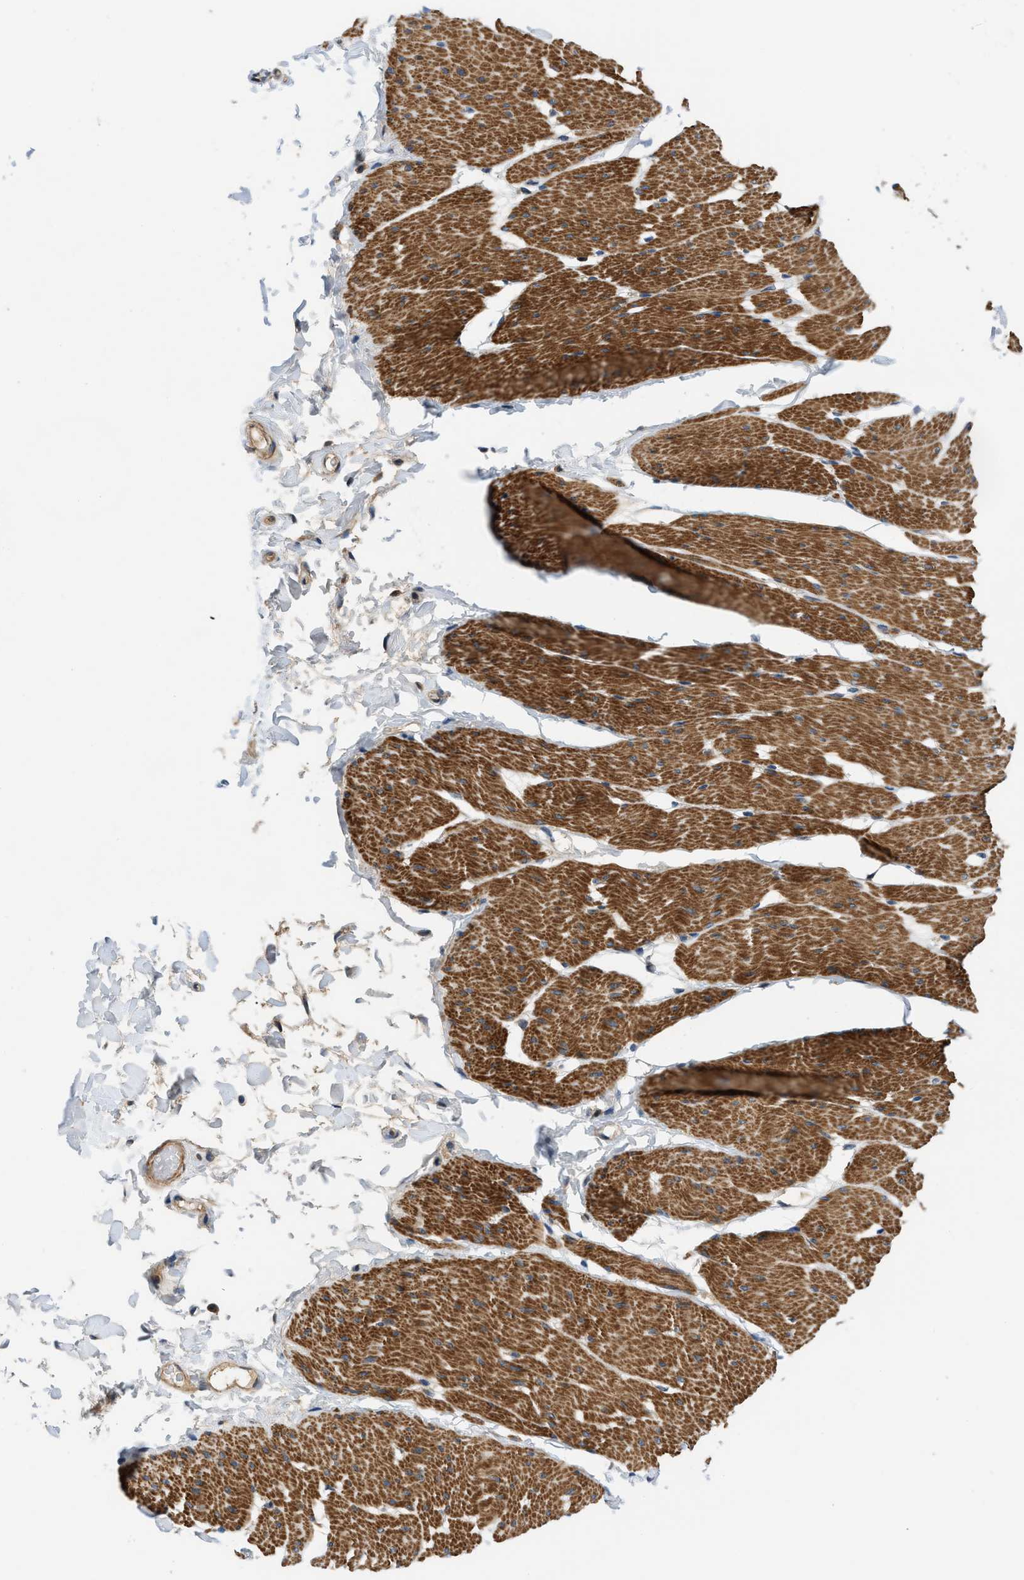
{"staining": {"intensity": "moderate", "quantity": ">75%", "location": "cytoplasmic/membranous"}, "tissue": "smooth muscle", "cell_type": "Smooth muscle cells", "image_type": "normal", "snomed": [{"axis": "morphology", "description": "Normal tissue, NOS"}, {"axis": "topography", "description": "Smooth muscle"}, {"axis": "topography", "description": "Colon"}], "caption": "Immunohistochemical staining of unremarkable smooth muscle demonstrates medium levels of moderate cytoplasmic/membranous positivity in about >75% of smooth muscle cells. The staining was performed using DAB (3,3'-diaminobenzidine), with brown indicating positive protein expression. Nuclei are stained blue with hematoxylin.", "gene": "GPR31", "patient": {"sex": "male", "age": 67}}